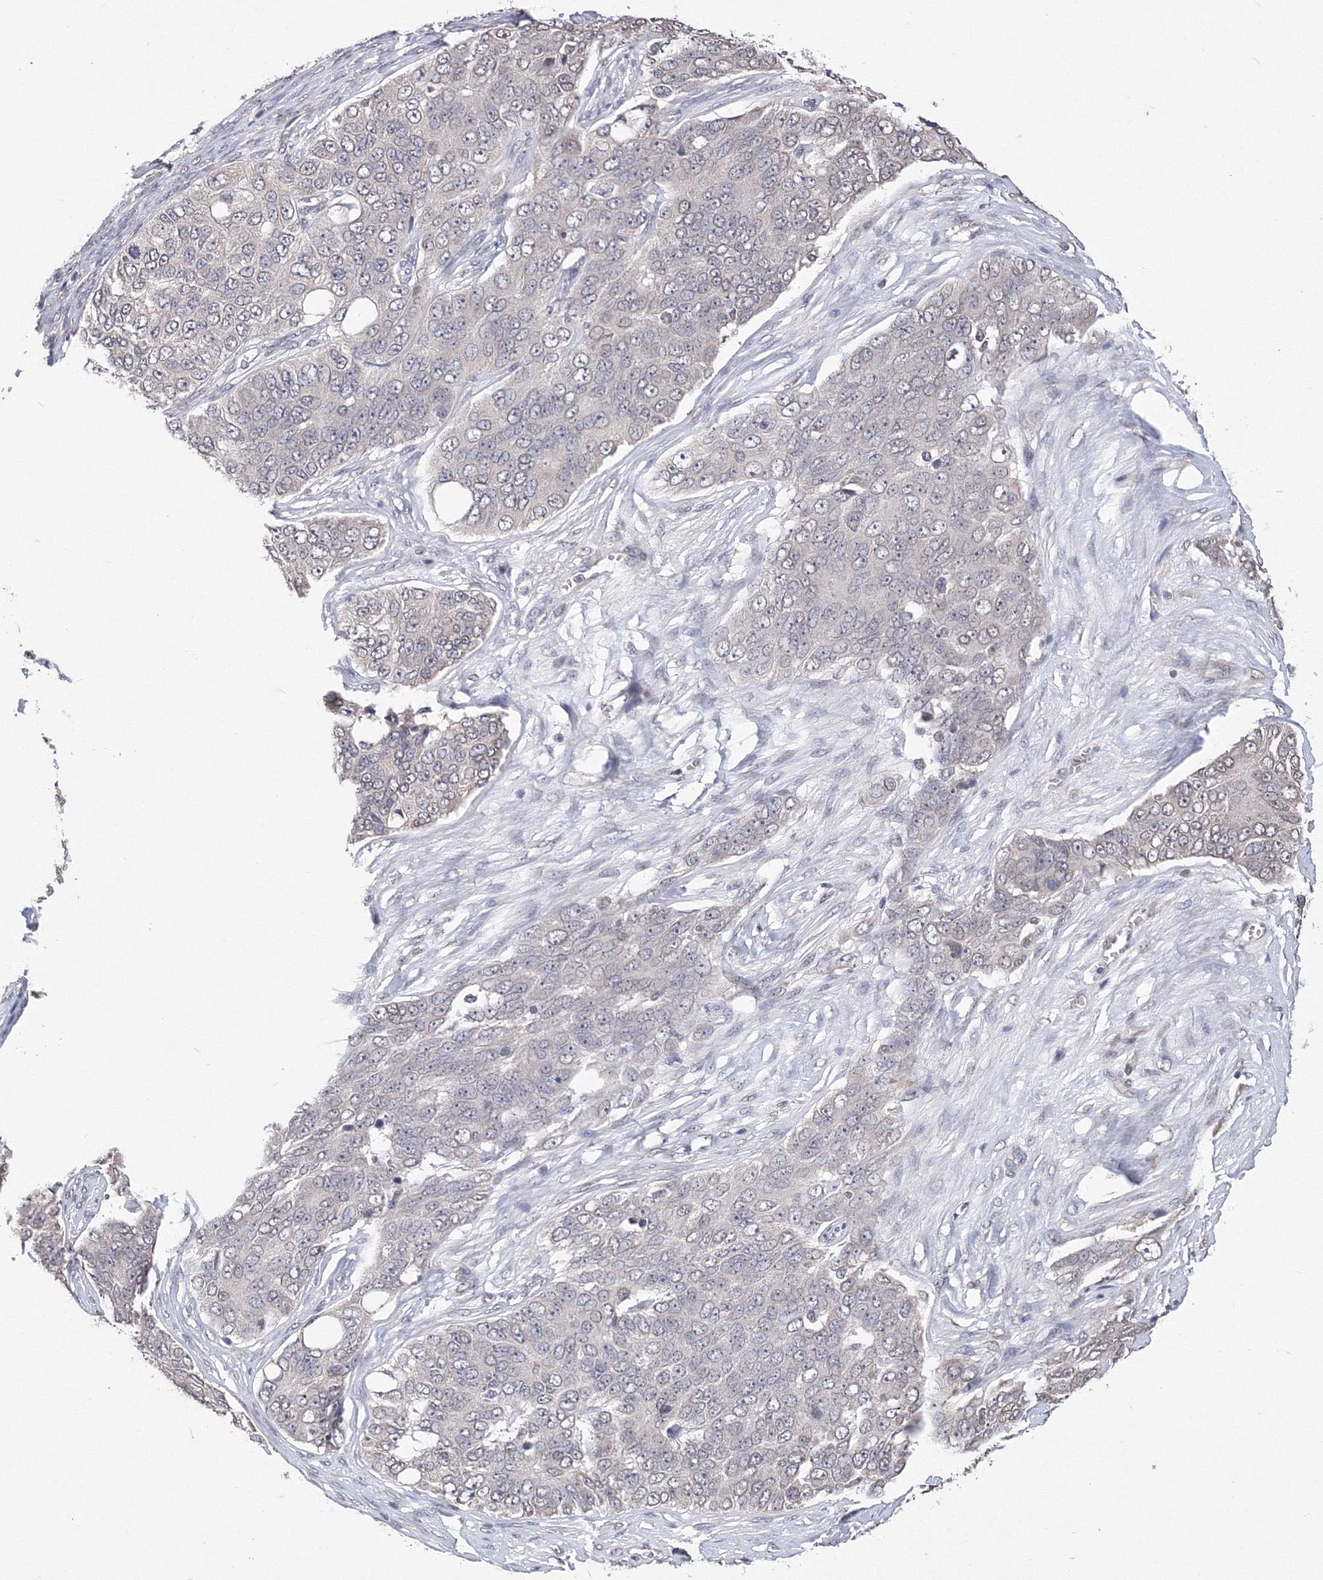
{"staining": {"intensity": "negative", "quantity": "none", "location": "none"}, "tissue": "ovarian cancer", "cell_type": "Tumor cells", "image_type": "cancer", "snomed": [{"axis": "morphology", "description": "Carcinoma, endometroid"}, {"axis": "topography", "description": "Ovary"}], "caption": "This is a micrograph of immunohistochemistry (IHC) staining of ovarian cancer (endometroid carcinoma), which shows no staining in tumor cells.", "gene": "GPN1", "patient": {"sex": "female", "age": 51}}